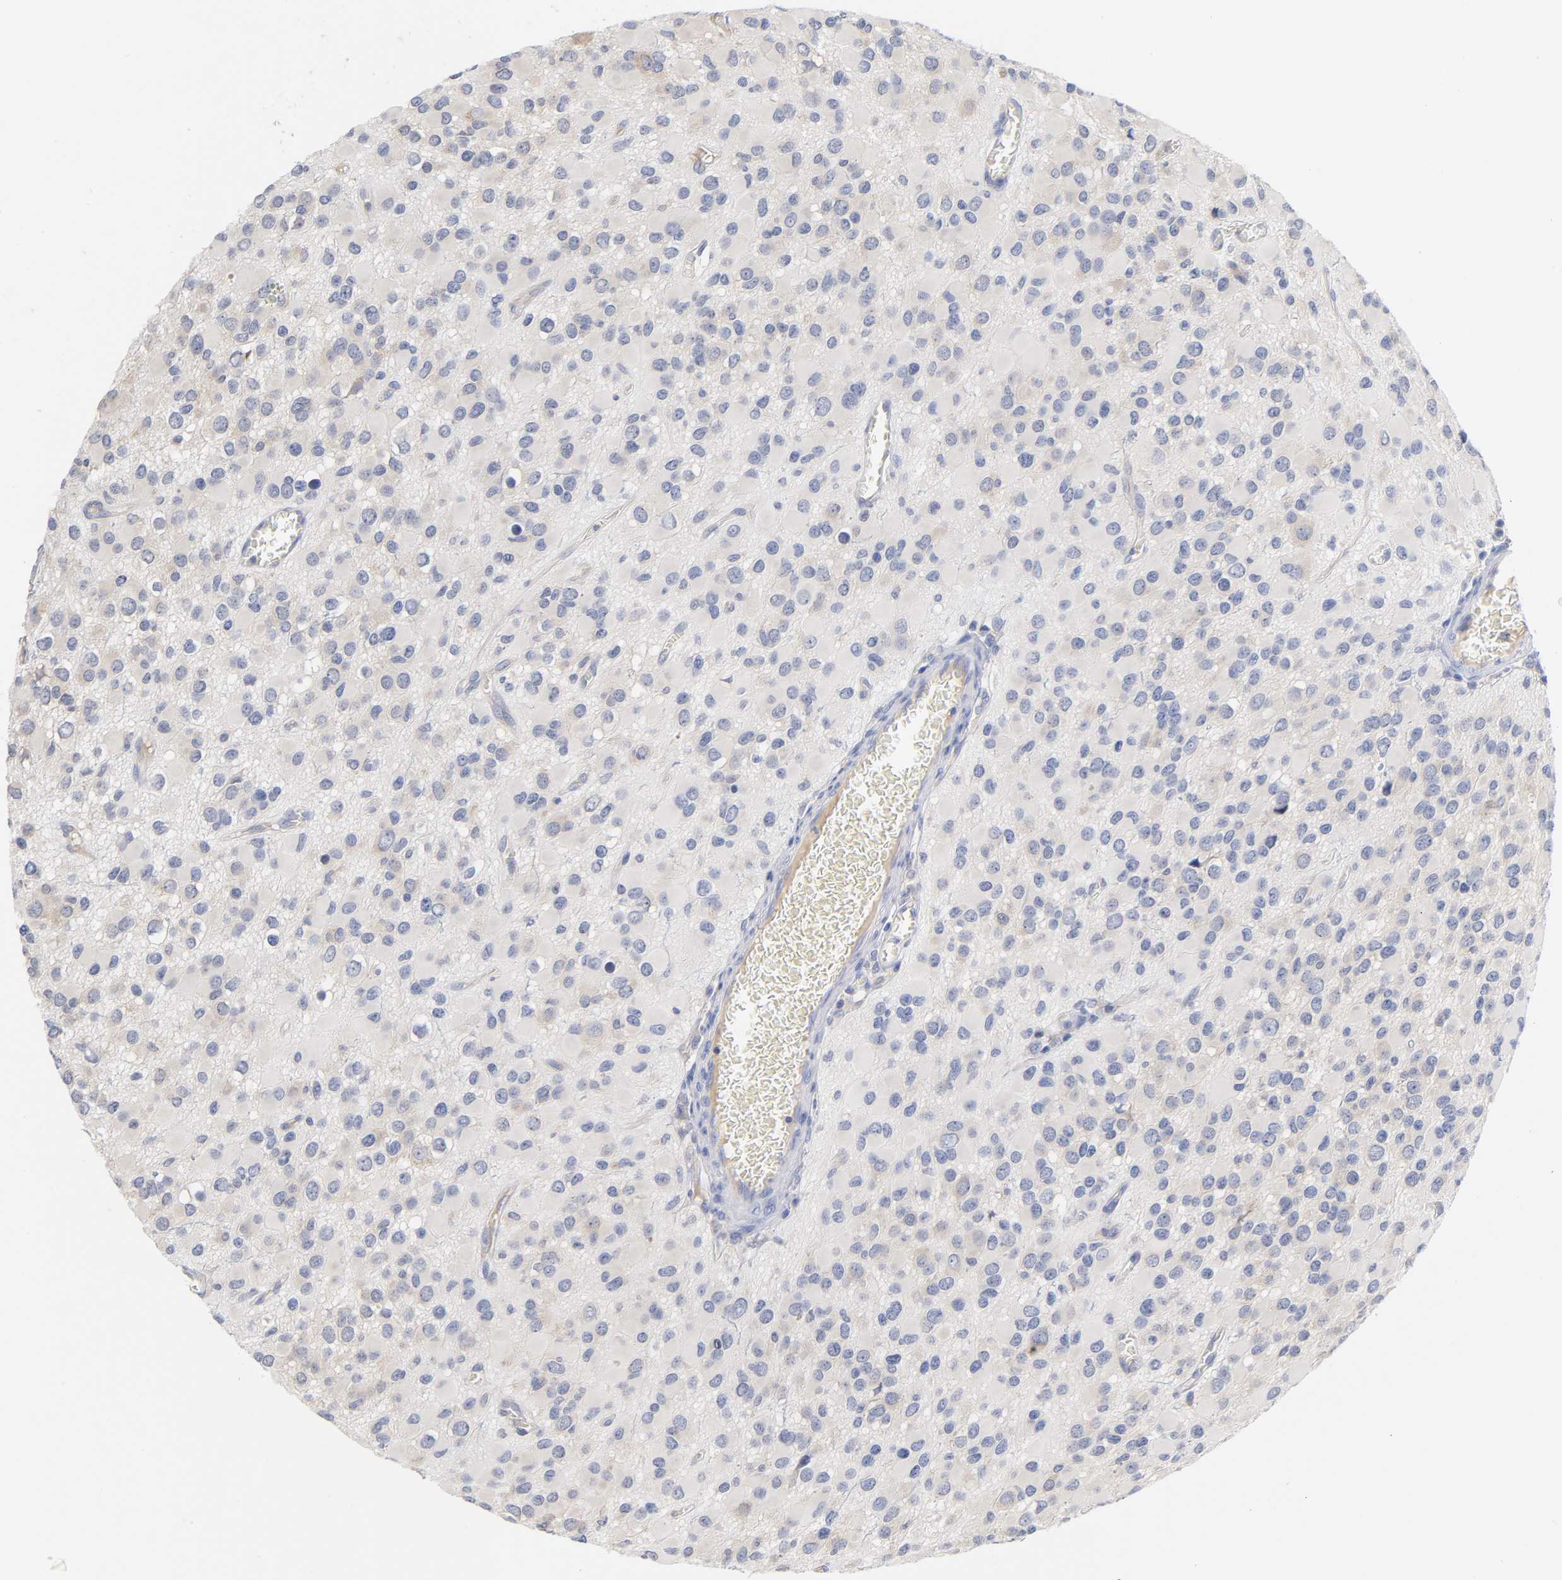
{"staining": {"intensity": "weak", "quantity": "25%-75%", "location": "cytoplasmic/membranous"}, "tissue": "glioma", "cell_type": "Tumor cells", "image_type": "cancer", "snomed": [{"axis": "morphology", "description": "Glioma, malignant, Low grade"}, {"axis": "topography", "description": "Brain"}], "caption": "Glioma stained with DAB IHC exhibits low levels of weak cytoplasmic/membranous staining in about 25%-75% of tumor cells. (DAB IHC, brown staining for protein, blue staining for nuclei).", "gene": "RPS29", "patient": {"sex": "male", "age": 42}}